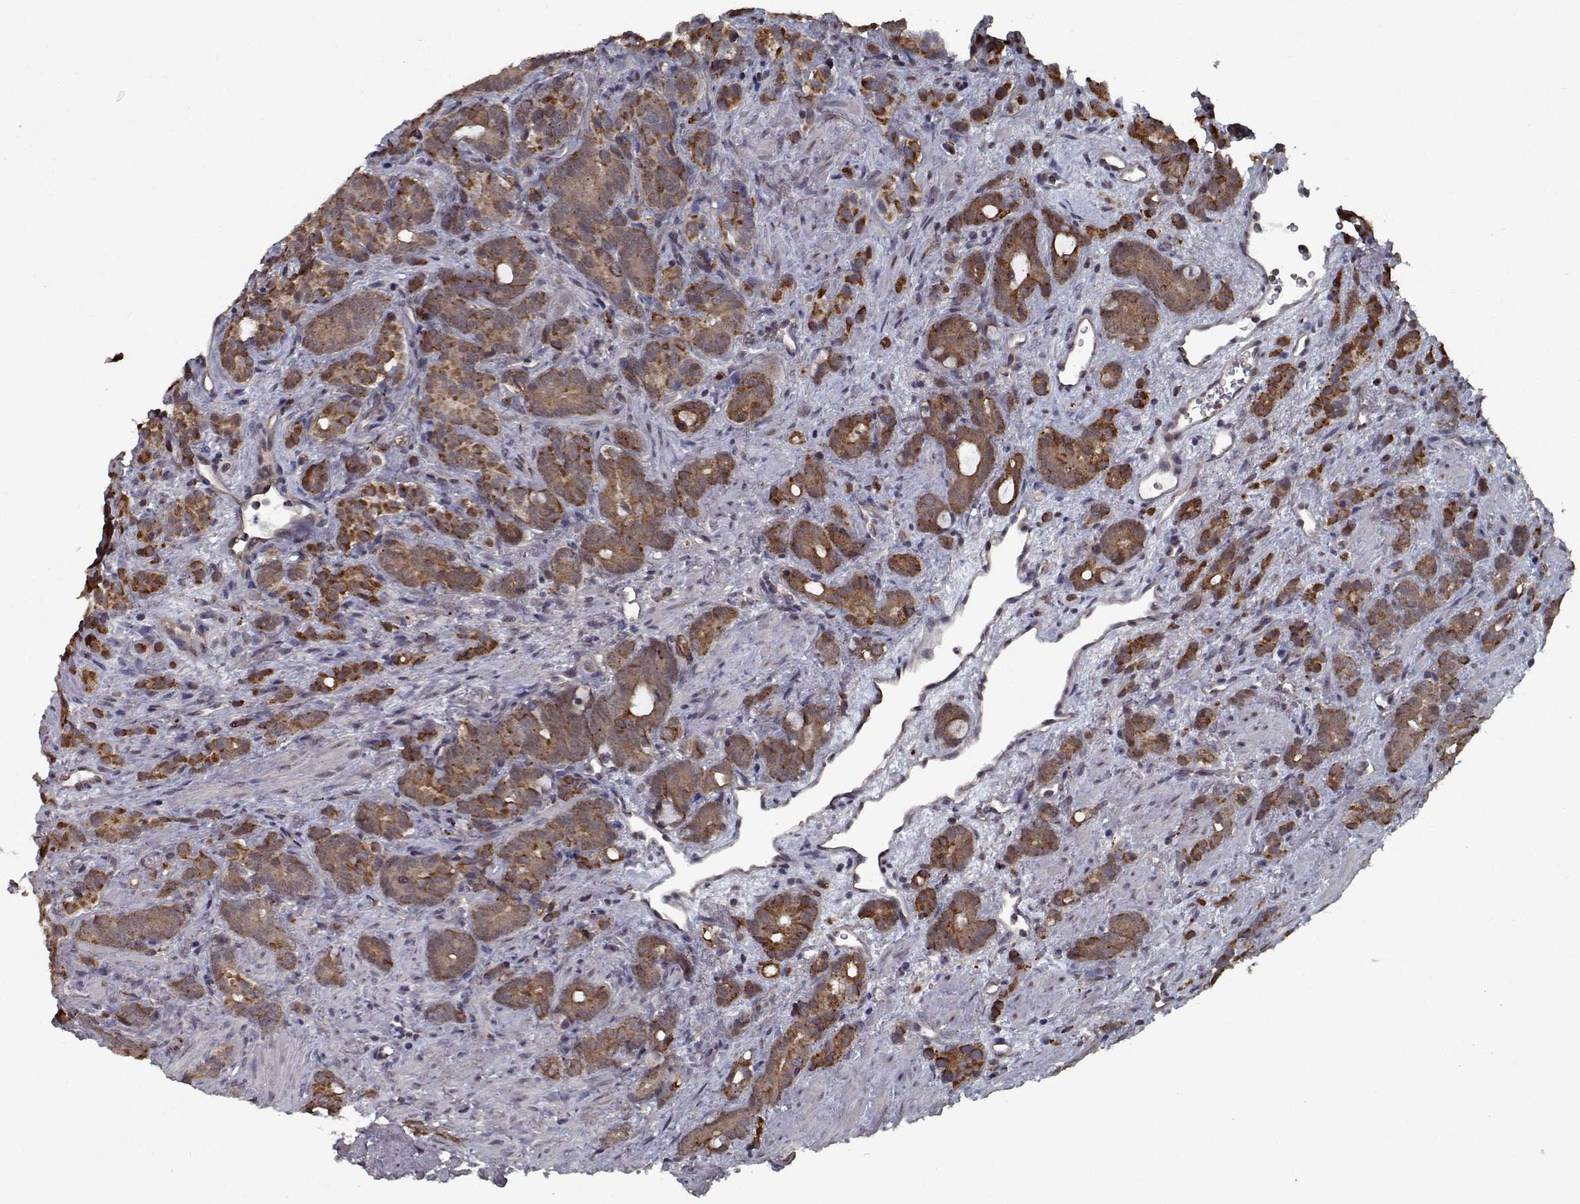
{"staining": {"intensity": "strong", "quantity": ">75%", "location": "cytoplasmic/membranous"}, "tissue": "prostate cancer", "cell_type": "Tumor cells", "image_type": "cancer", "snomed": [{"axis": "morphology", "description": "Adenocarcinoma, High grade"}, {"axis": "topography", "description": "Prostate"}], "caption": "Approximately >75% of tumor cells in human prostate cancer (adenocarcinoma (high-grade)) show strong cytoplasmic/membranous protein positivity as visualized by brown immunohistochemical staining.", "gene": "NLK", "patient": {"sex": "male", "age": 84}}